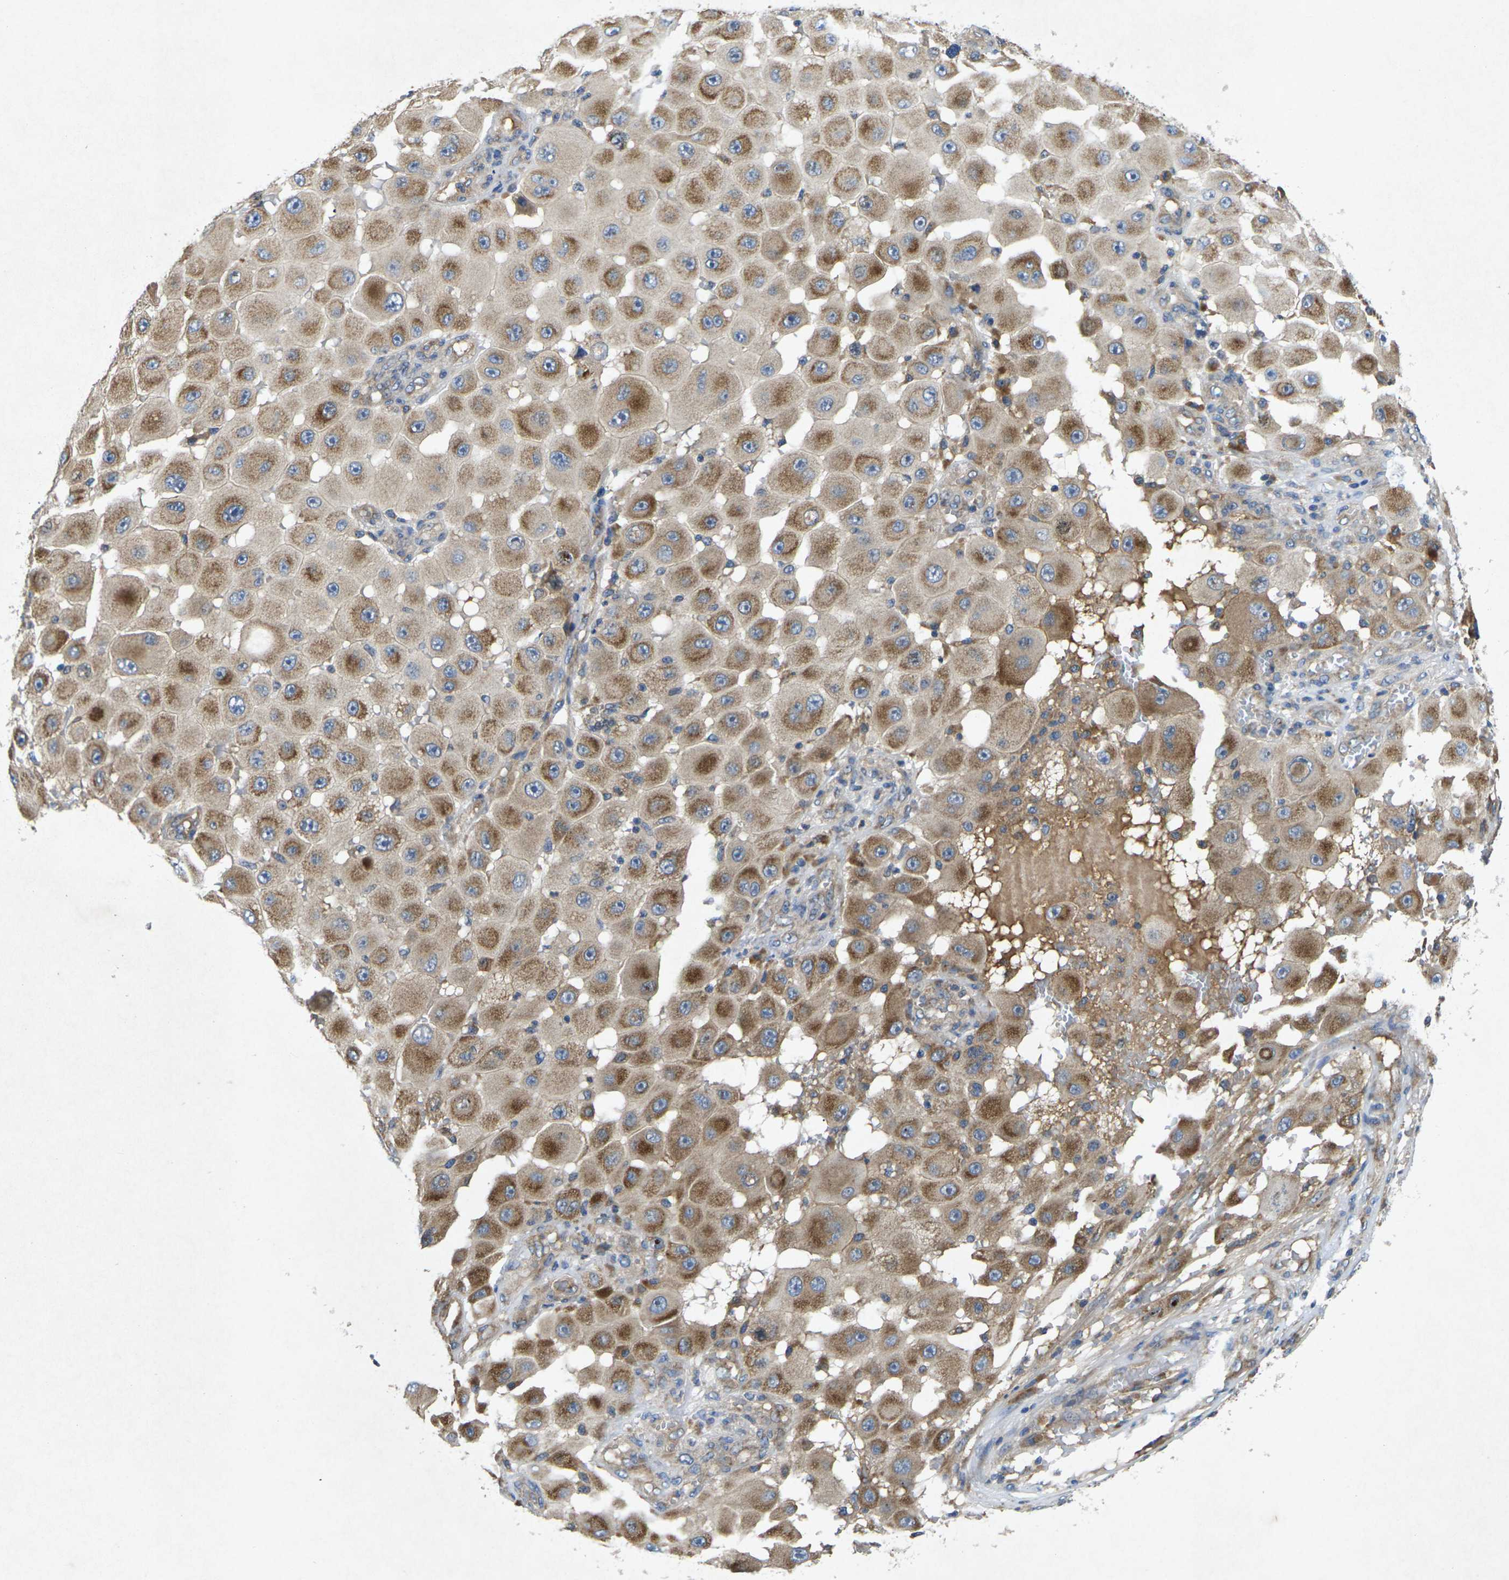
{"staining": {"intensity": "moderate", "quantity": ">75%", "location": "cytoplasmic/membranous"}, "tissue": "melanoma", "cell_type": "Tumor cells", "image_type": "cancer", "snomed": [{"axis": "morphology", "description": "Malignant melanoma, NOS"}, {"axis": "topography", "description": "Skin"}], "caption": "Tumor cells show medium levels of moderate cytoplasmic/membranous positivity in approximately >75% of cells in malignant melanoma. (DAB (3,3'-diaminobenzidine) IHC, brown staining for protein, blue staining for nuclei).", "gene": "KIF1B", "patient": {"sex": "female", "age": 81}}